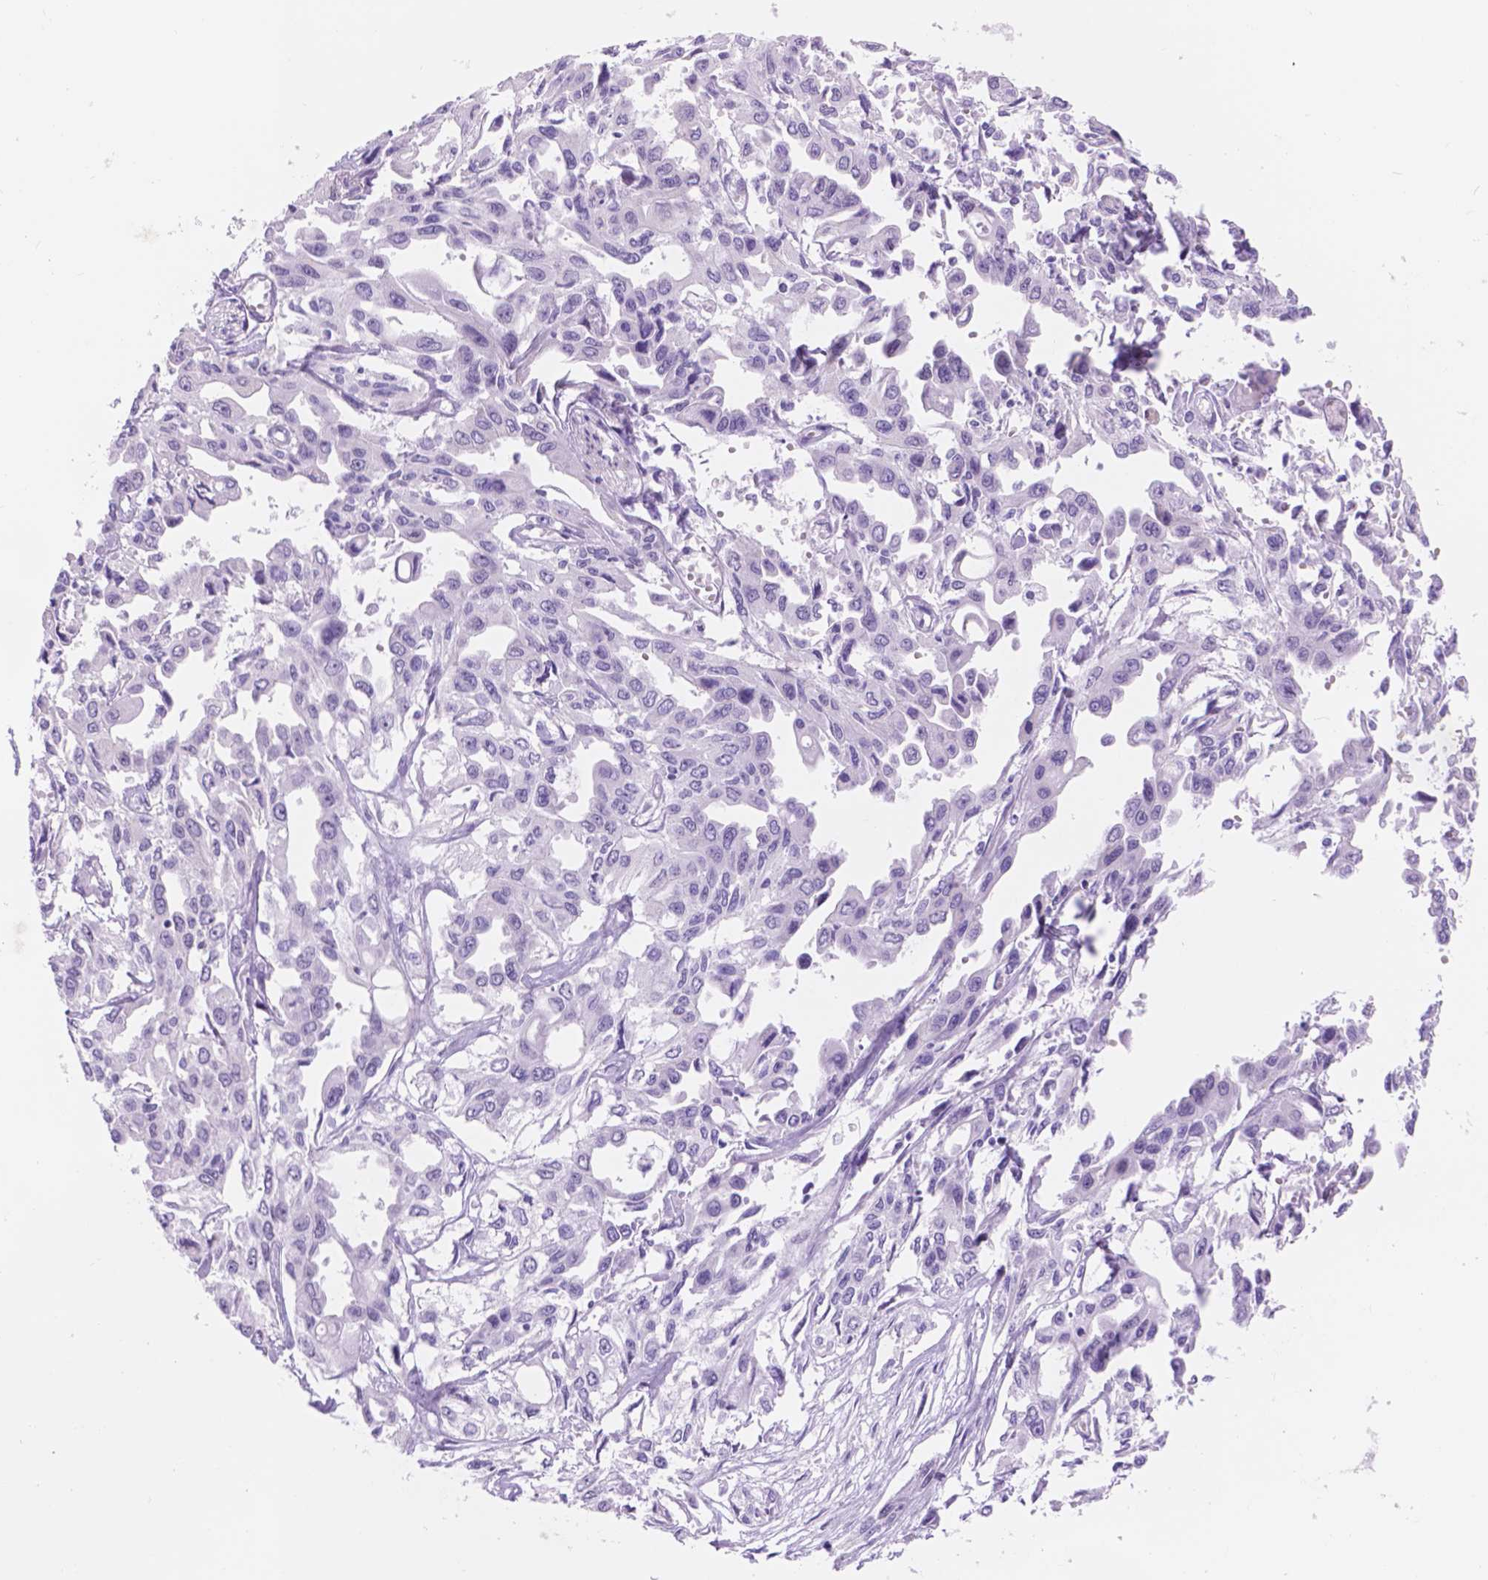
{"staining": {"intensity": "negative", "quantity": "none", "location": "none"}, "tissue": "pancreatic cancer", "cell_type": "Tumor cells", "image_type": "cancer", "snomed": [{"axis": "morphology", "description": "Adenocarcinoma, NOS"}, {"axis": "topography", "description": "Pancreas"}], "caption": "Tumor cells show no significant expression in pancreatic cancer.", "gene": "DCC", "patient": {"sex": "female", "age": 55}}